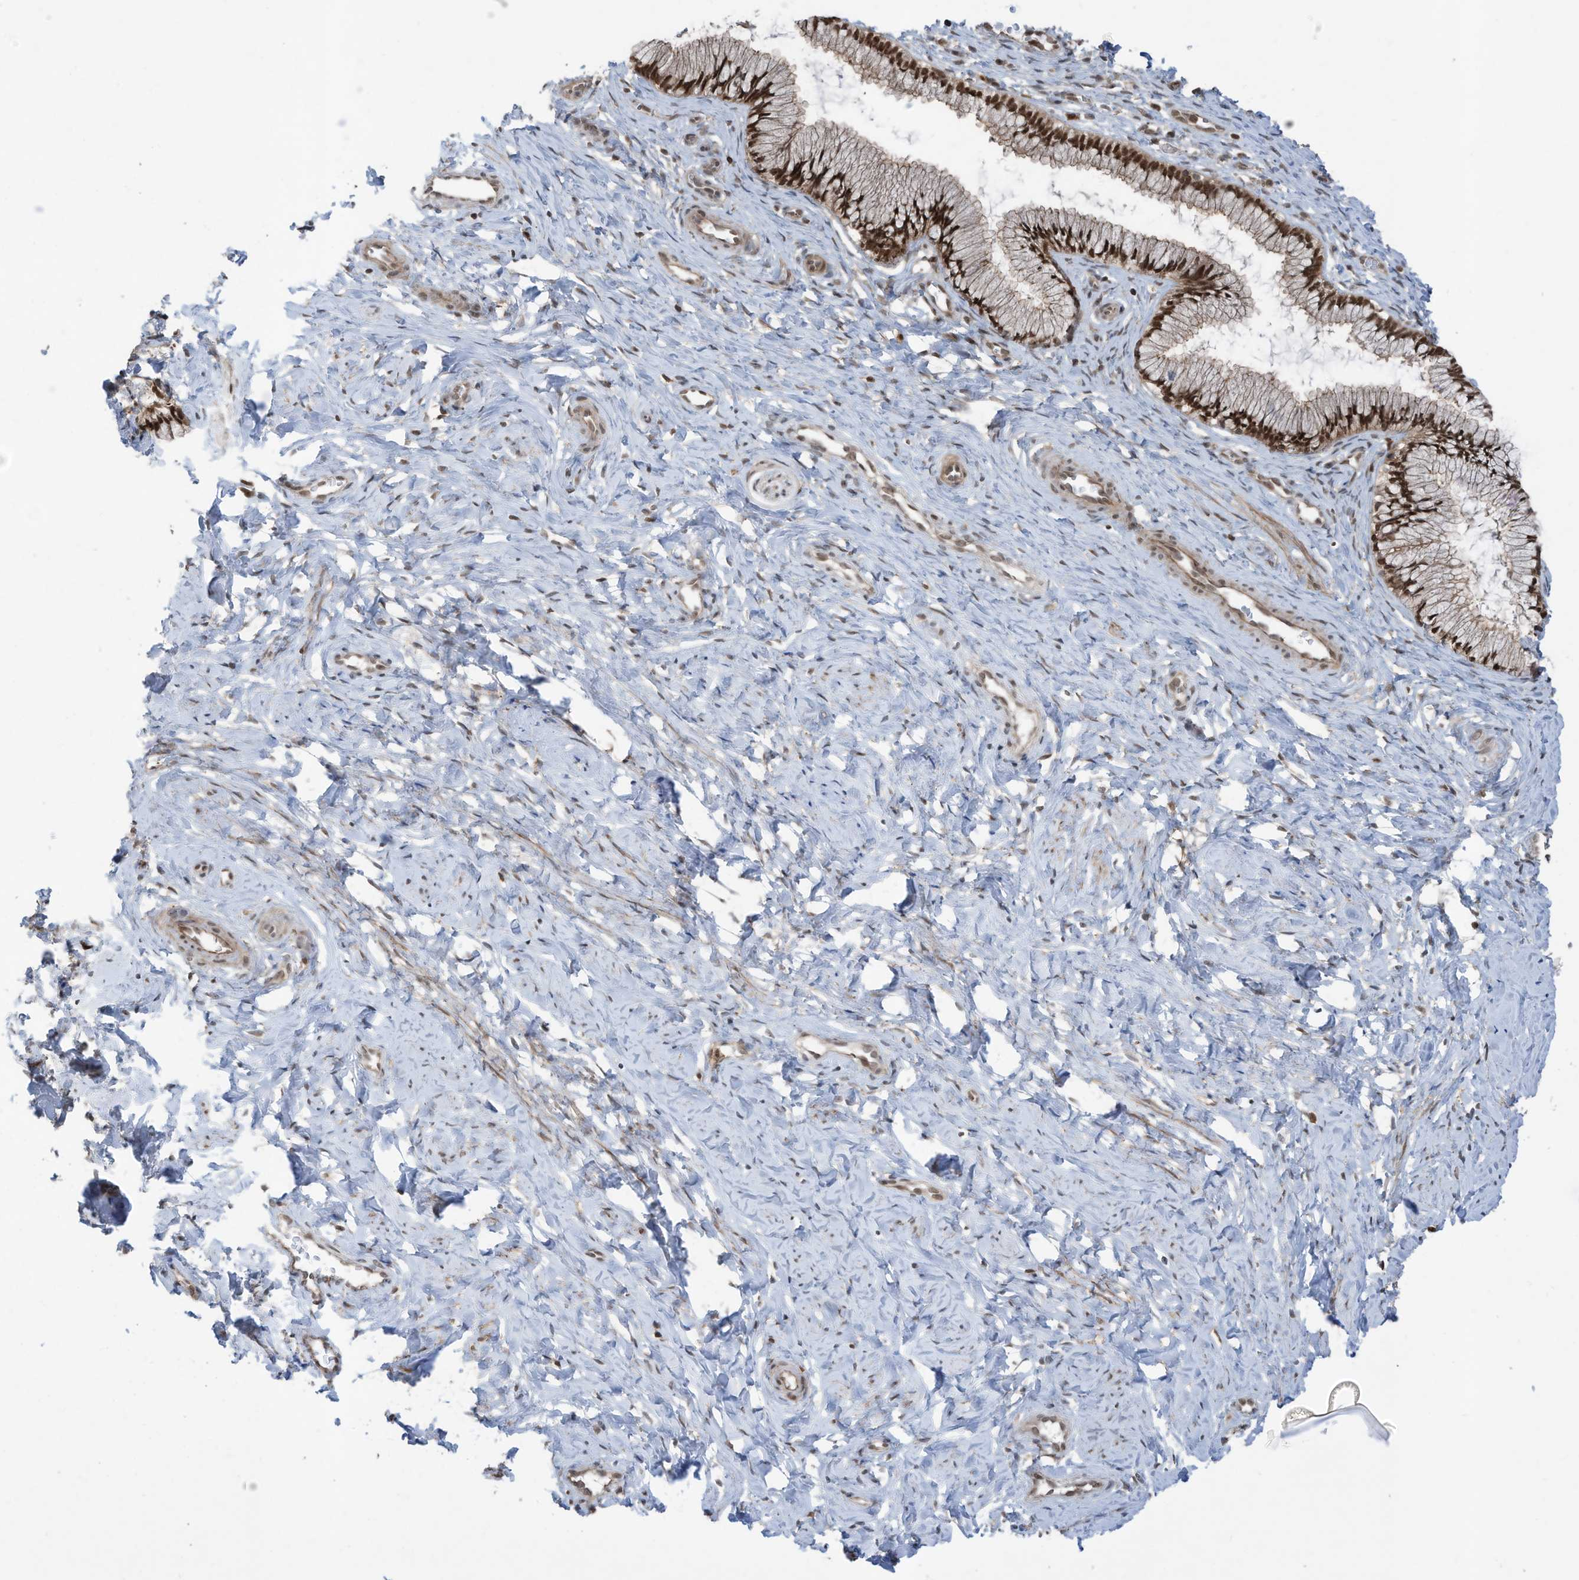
{"staining": {"intensity": "strong", "quantity": ">75%", "location": "nuclear"}, "tissue": "cervix", "cell_type": "Glandular cells", "image_type": "normal", "snomed": [{"axis": "morphology", "description": "Normal tissue, NOS"}, {"axis": "topography", "description": "Cervix"}], "caption": "Benign cervix reveals strong nuclear staining in about >75% of glandular cells.", "gene": "REPIN1", "patient": {"sex": "female", "age": 27}}